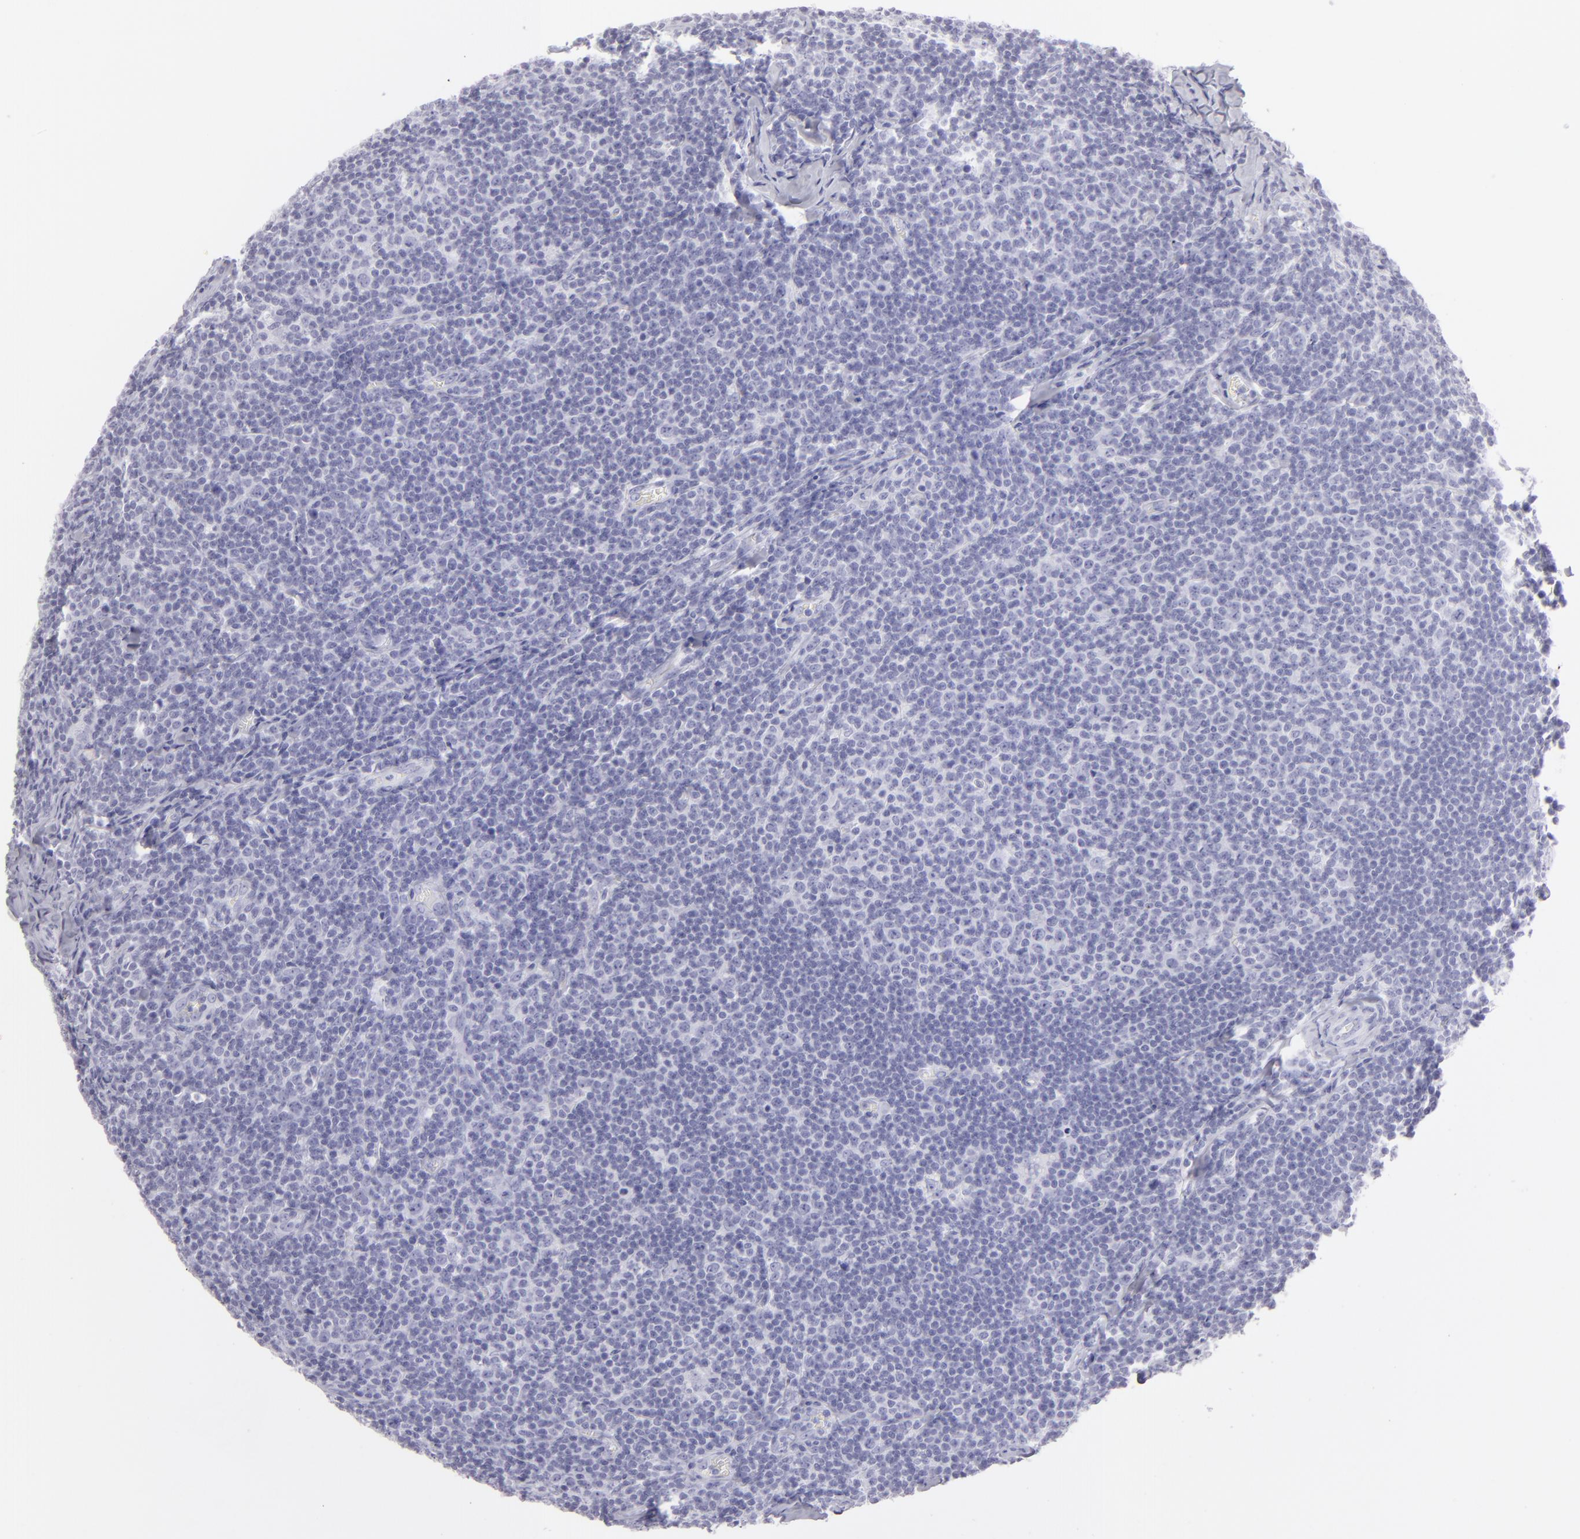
{"staining": {"intensity": "negative", "quantity": "none", "location": "none"}, "tissue": "lymphoma", "cell_type": "Tumor cells", "image_type": "cancer", "snomed": [{"axis": "morphology", "description": "Malignant lymphoma, non-Hodgkin's type, Low grade"}, {"axis": "topography", "description": "Lymph node"}], "caption": "A photomicrograph of human lymphoma is negative for staining in tumor cells.", "gene": "FLG", "patient": {"sex": "male", "age": 74}}